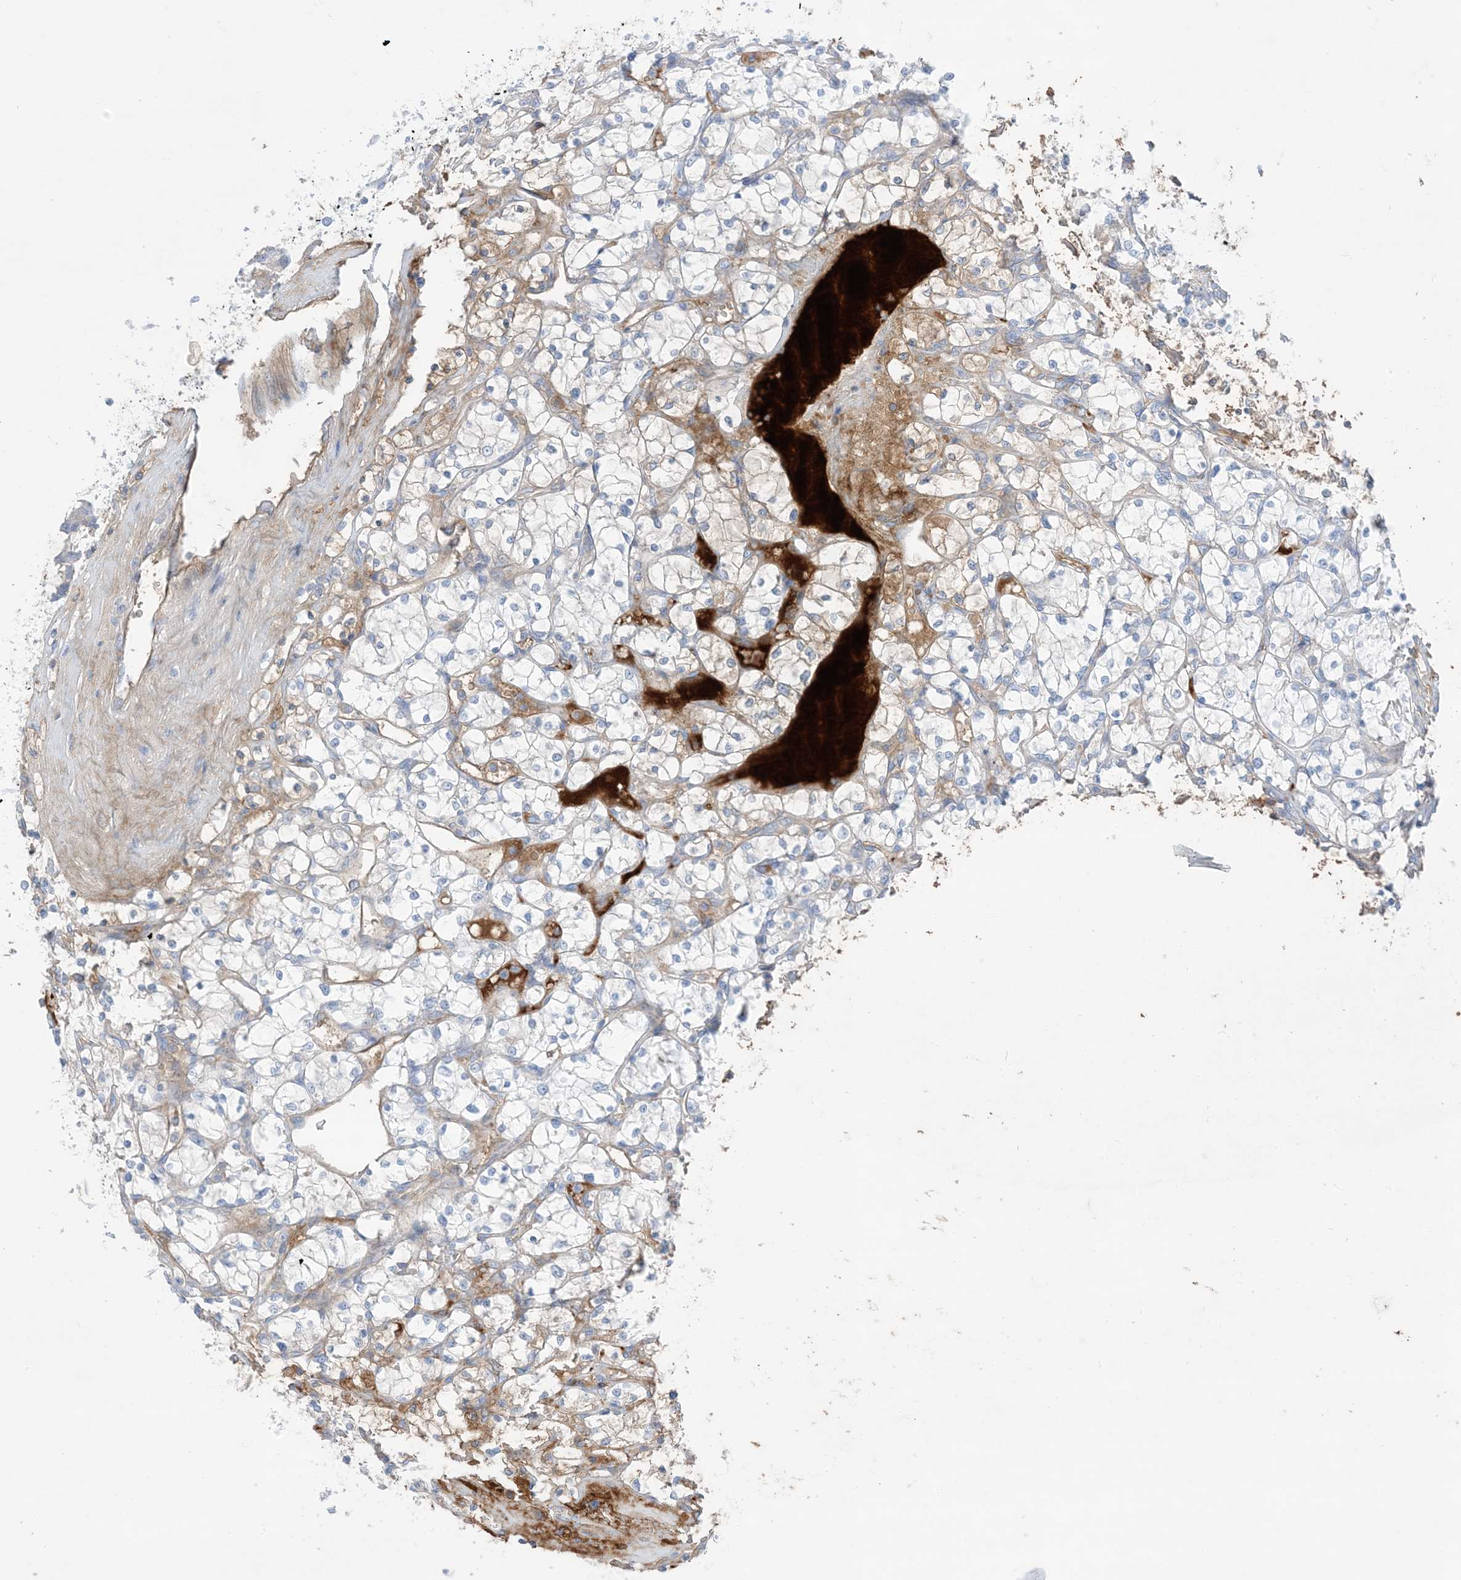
{"staining": {"intensity": "weak", "quantity": "<25%", "location": "cytoplasmic/membranous"}, "tissue": "renal cancer", "cell_type": "Tumor cells", "image_type": "cancer", "snomed": [{"axis": "morphology", "description": "Adenocarcinoma, NOS"}, {"axis": "topography", "description": "Kidney"}], "caption": "Immunohistochemistry micrograph of neoplastic tissue: human renal cancer stained with DAB demonstrates no significant protein expression in tumor cells. (Brightfield microscopy of DAB (3,3'-diaminobenzidine) immunohistochemistry at high magnification).", "gene": "ATP11C", "patient": {"sex": "female", "age": 69}}